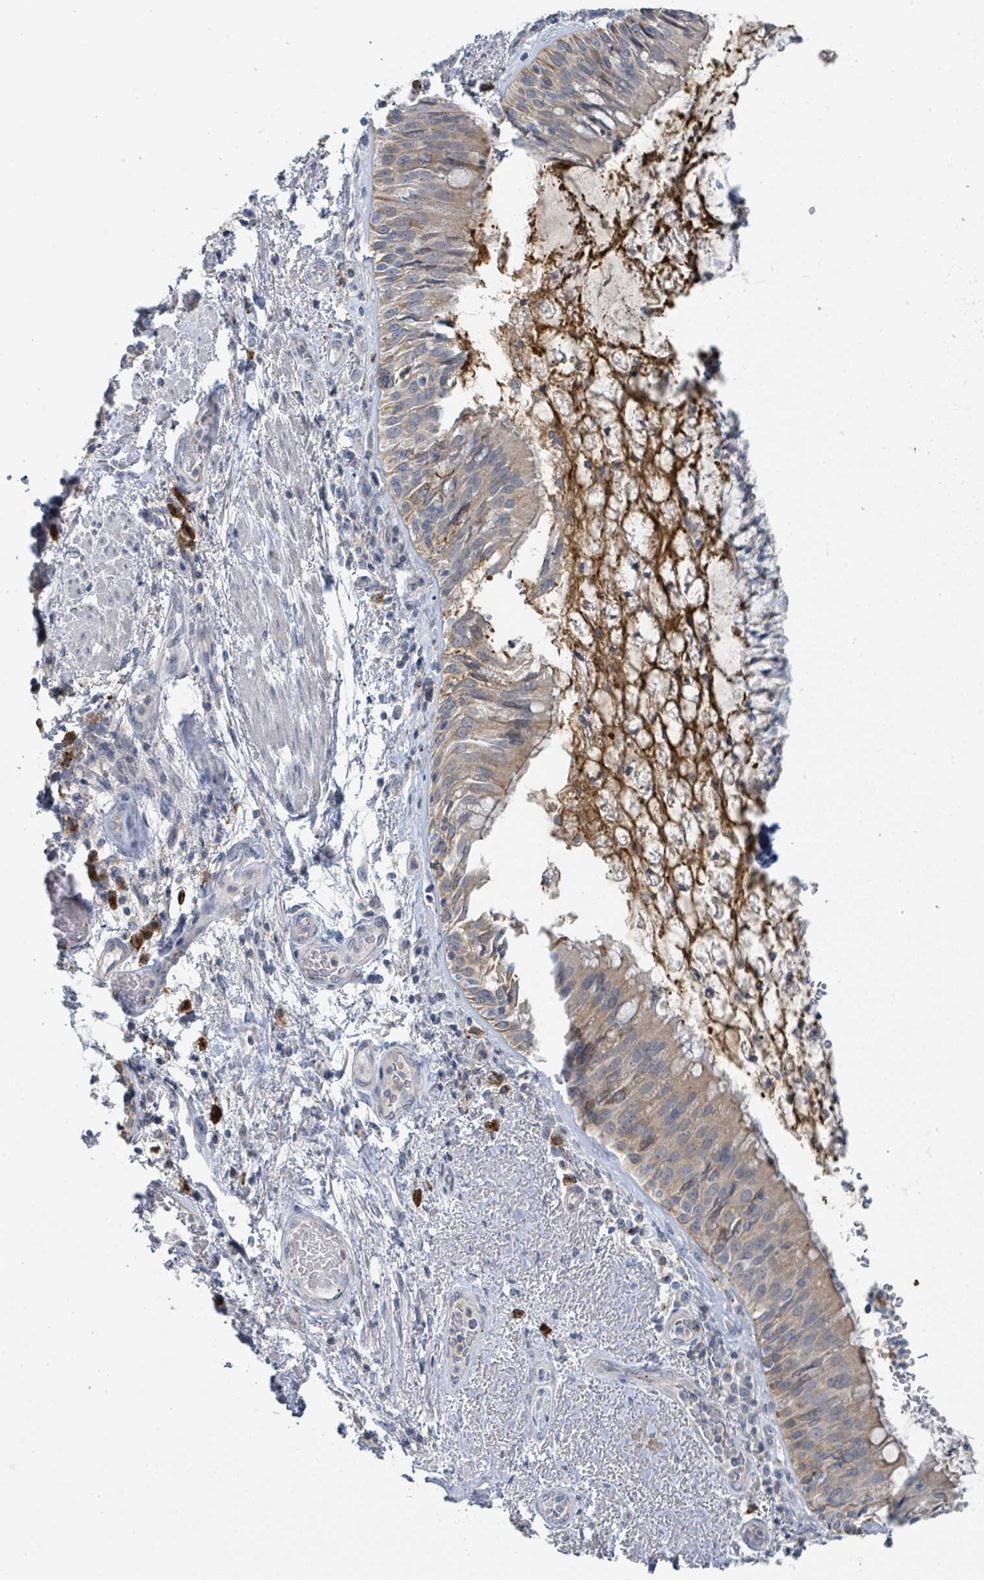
{"staining": {"intensity": "moderate", "quantity": "25%-75%", "location": "cytoplasmic/membranous"}, "tissue": "bronchus", "cell_type": "Respiratory epithelial cells", "image_type": "normal", "snomed": [{"axis": "morphology", "description": "Normal tissue, NOS"}, {"axis": "topography", "description": "Cartilage tissue"}, {"axis": "topography", "description": "Bronchus"}], "caption": "A brown stain shows moderate cytoplasmic/membranous positivity of a protein in respiratory epithelial cells of benign human bronchus. (Stains: DAB in brown, nuclei in blue, Microscopy: brightfield microscopy at high magnification).", "gene": "ANKRD55", "patient": {"sex": "male", "age": 63}}